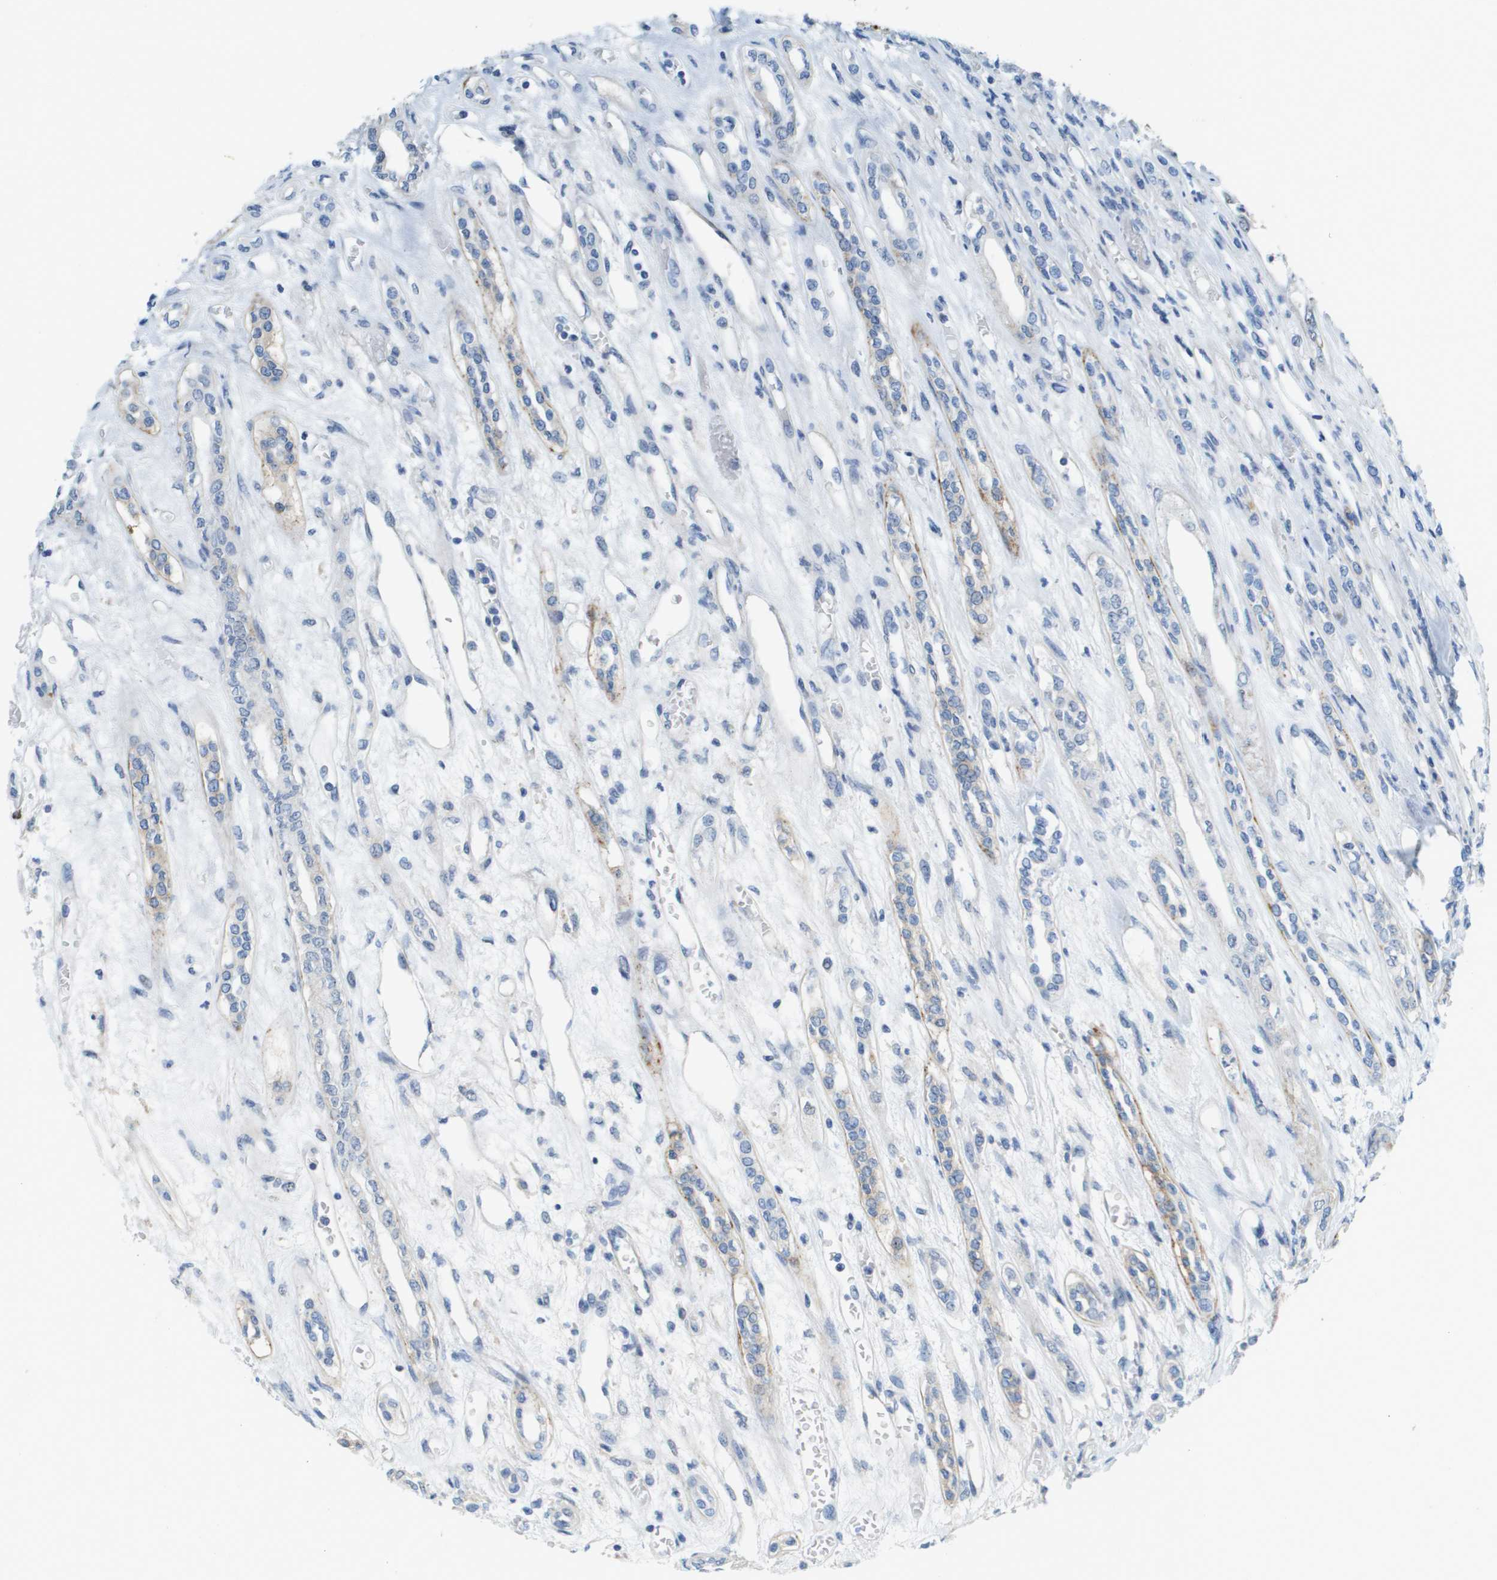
{"staining": {"intensity": "moderate", "quantity": "<25%", "location": "cytoplasmic/membranous"}, "tissue": "renal cancer", "cell_type": "Tumor cells", "image_type": "cancer", "snomed": [{"axis": "morphology", "description": "Adenocarcinoma, NOS"}, {"axis": "topography", "description": "Kidney"}], "caption": "High-magnification brightfield microscopy of renal adenocarcinoma stained with DAB (brown) and counterstained with hematoxylin (blue). tumor cells exhibit moderate cytoplasmic/membranous staining is present in approximately<25% of cells.", "gene": "SDC1", "patient": {"sex": "female", "age": 54}}